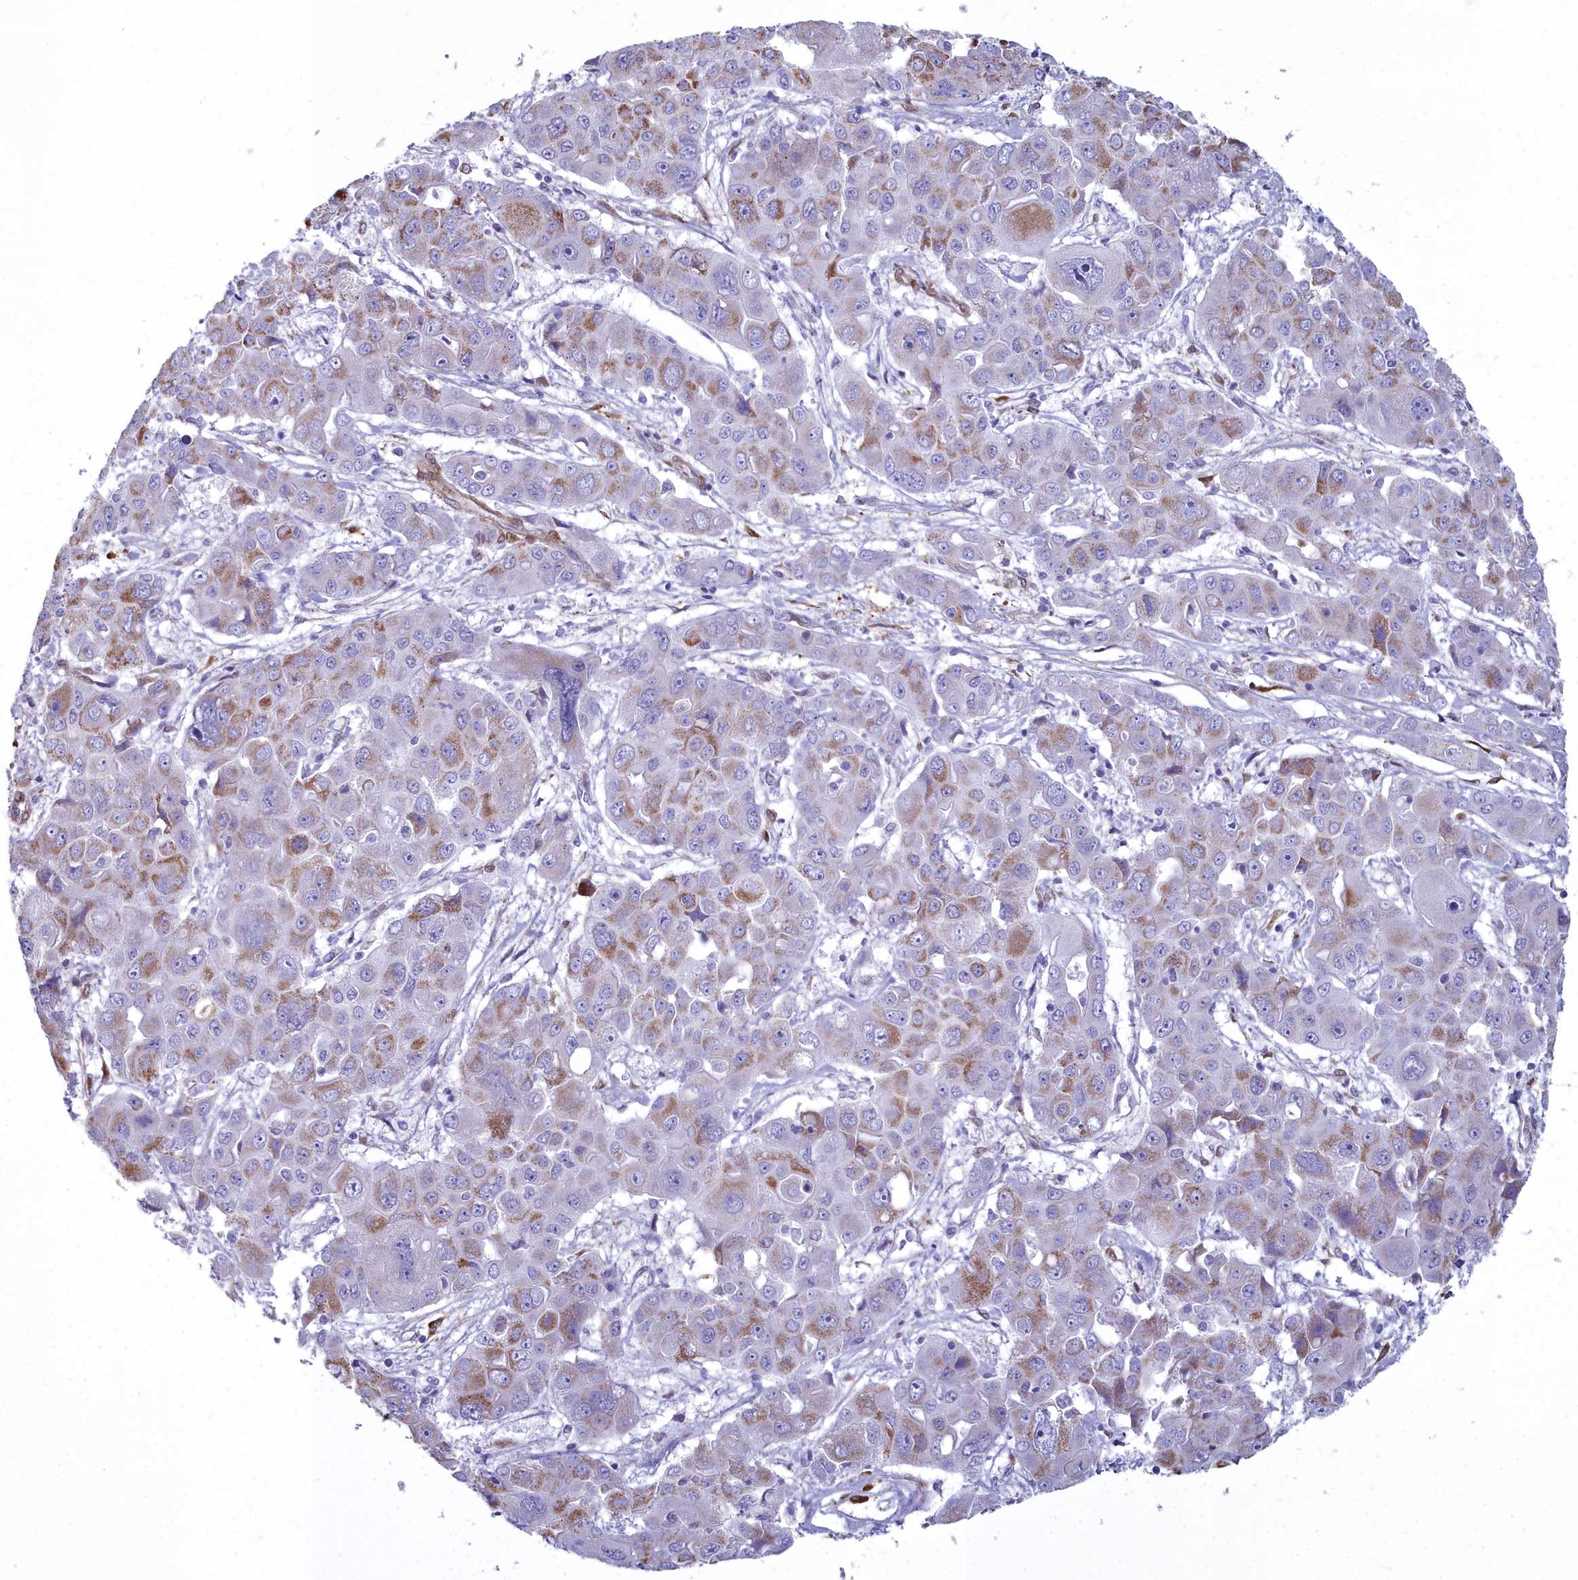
{"staining": {"intensity": "moderate", "quantity": "<25%", "location": "cytoplasmic/membranous"}, "tissue": "liver cancer", "cell_type": "Tumor cells", "image_type": "cancer", "snomed": [{"axis": "morphology", "description": "Cholangiocarcinoma"}, {"axis": "topography", "description": "Liver"}], "caption": "Cholangiocarcinoma (liver) stained for a protein (brown) exhibits moderate cytoplasmic/membranous positive staining in about <25% of tumor cells.", "gene": "PPP1R14A", "patient": {"sex": "male", "age": 67}}